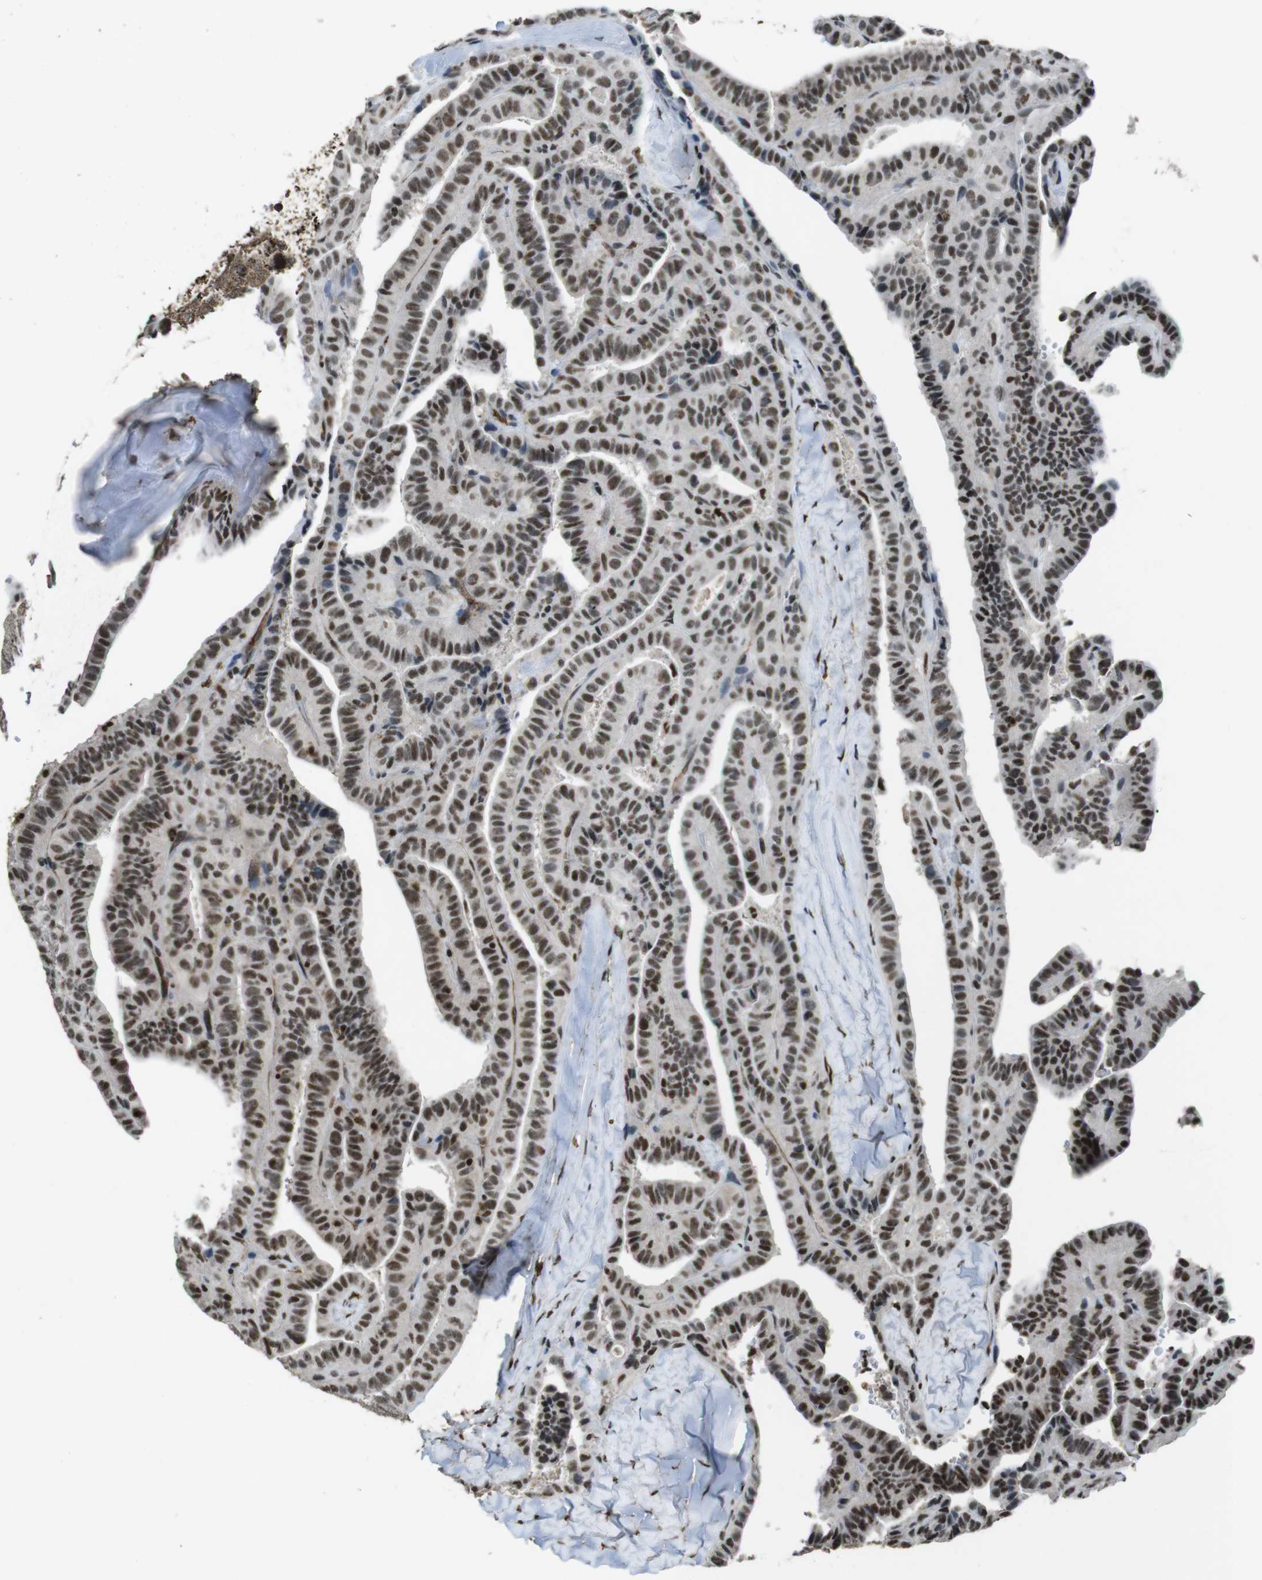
{"staining": {"intensity": "moderate", "quantity": ">75%", "location": "nuclear"}, "tissue": "thyroid cancer", "cell_type": "Tumor cells", "image_type": "cancer", "snomed": [{"axis": "morphology", "description": "Papillary adenocarcinoma, NOS"}, {"axis": "topography", "description": "Thyroid gland"}], "caption": "Thyroid cancer (papillary adenocarcinoma) stained with a protein marker demonstrates moderate staining in tumor cells.", "gene": "CSNK2B", "patient": {"sex": "male", "age": 77}}